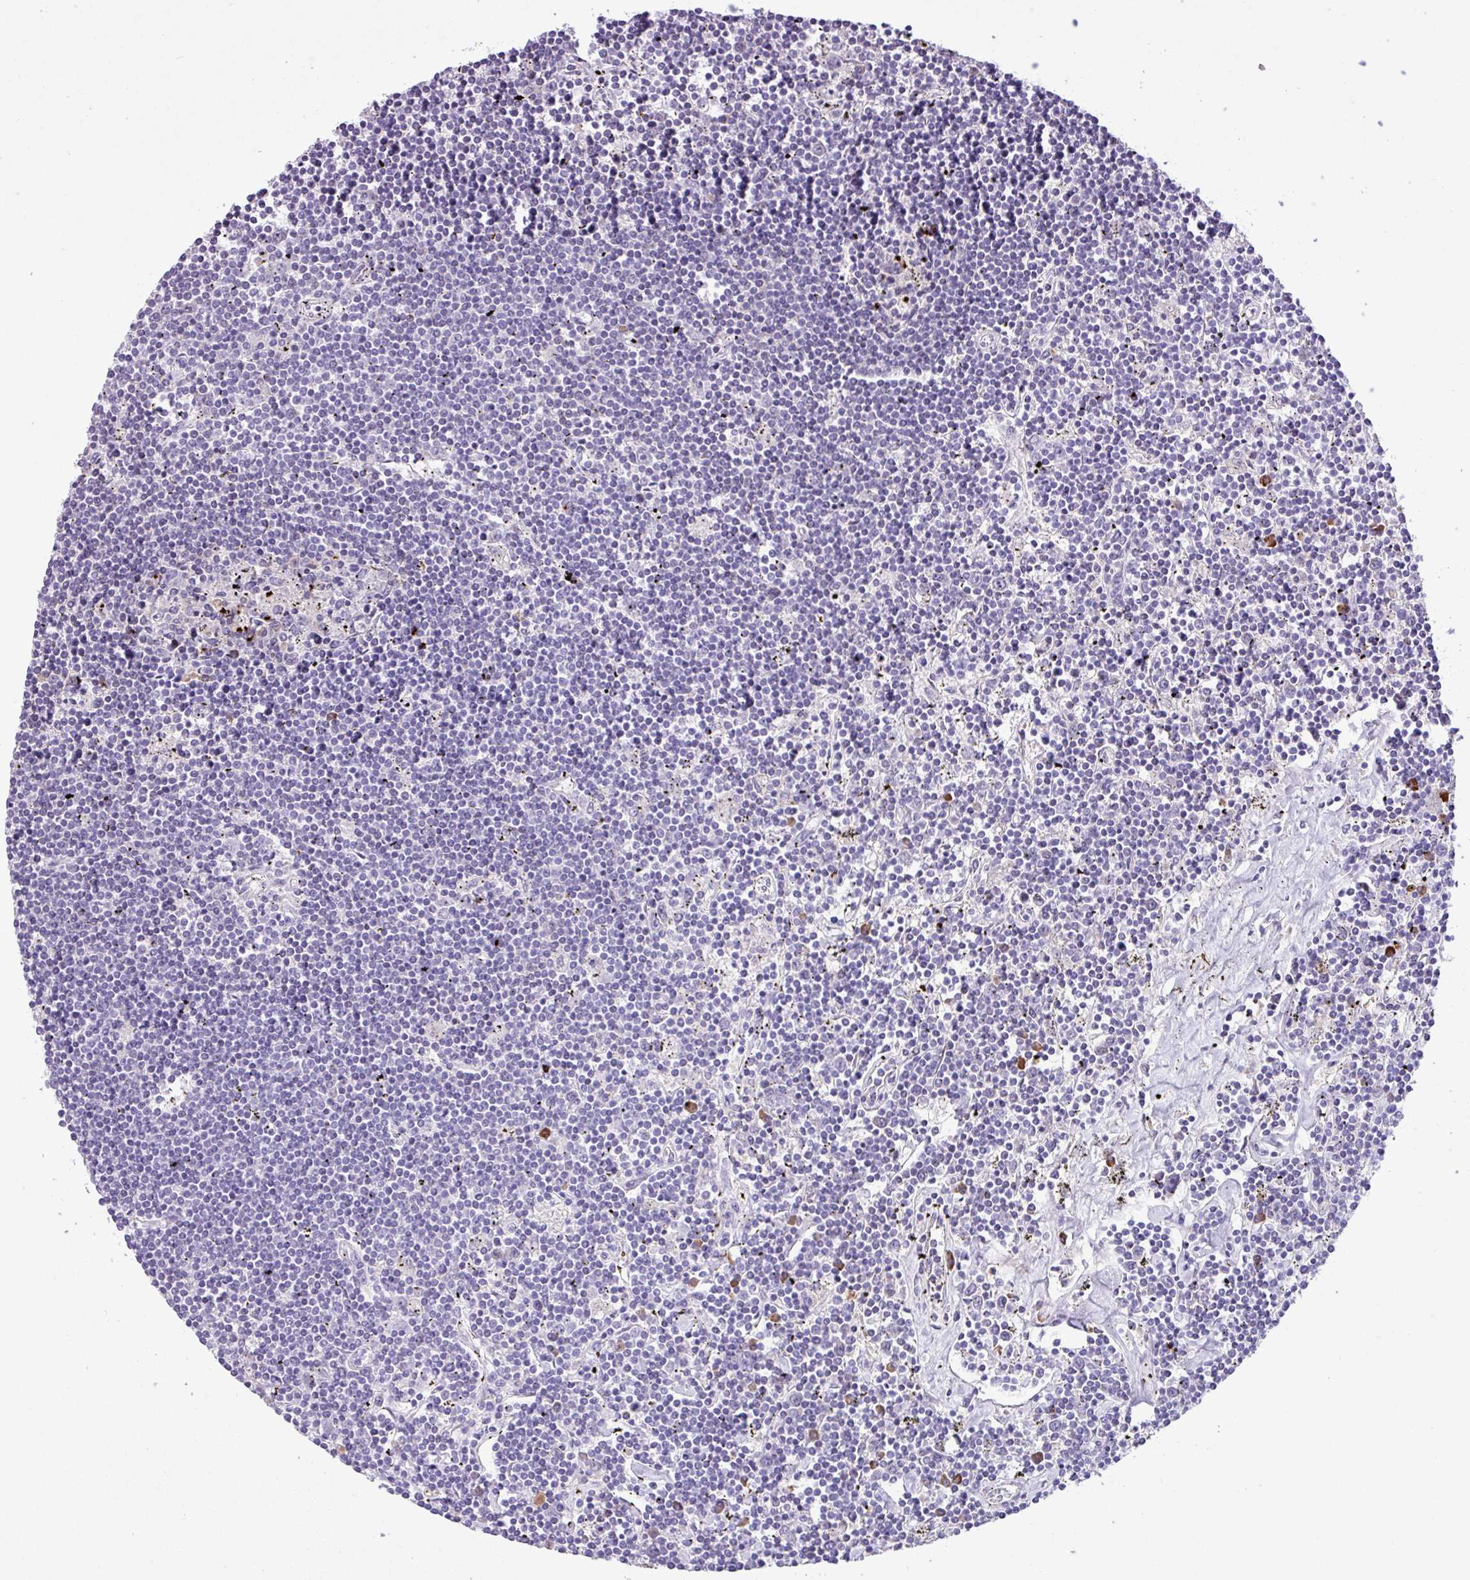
{"staining": {"intensity": "negative", "quantity": "none", "location": "none"}, "tissue": "lymphoma", "cell_type": "Tumor cells", "image_type": "cancer", "snomed": [{"axis": "morphology", "description": "Malignant lymphoma, non-Hodgkin's type, Low grade"}, {"axis": "topography", "description": "Spleen"}], "caption": "An image of human malignant lymphoma, non-Hodgkin's type (low-grade) is negative for staining in tumor cells. (DAB IHC, high magnification).", "gene": "CYSTM1", "patient": {"sex": "male", "age": 76}}